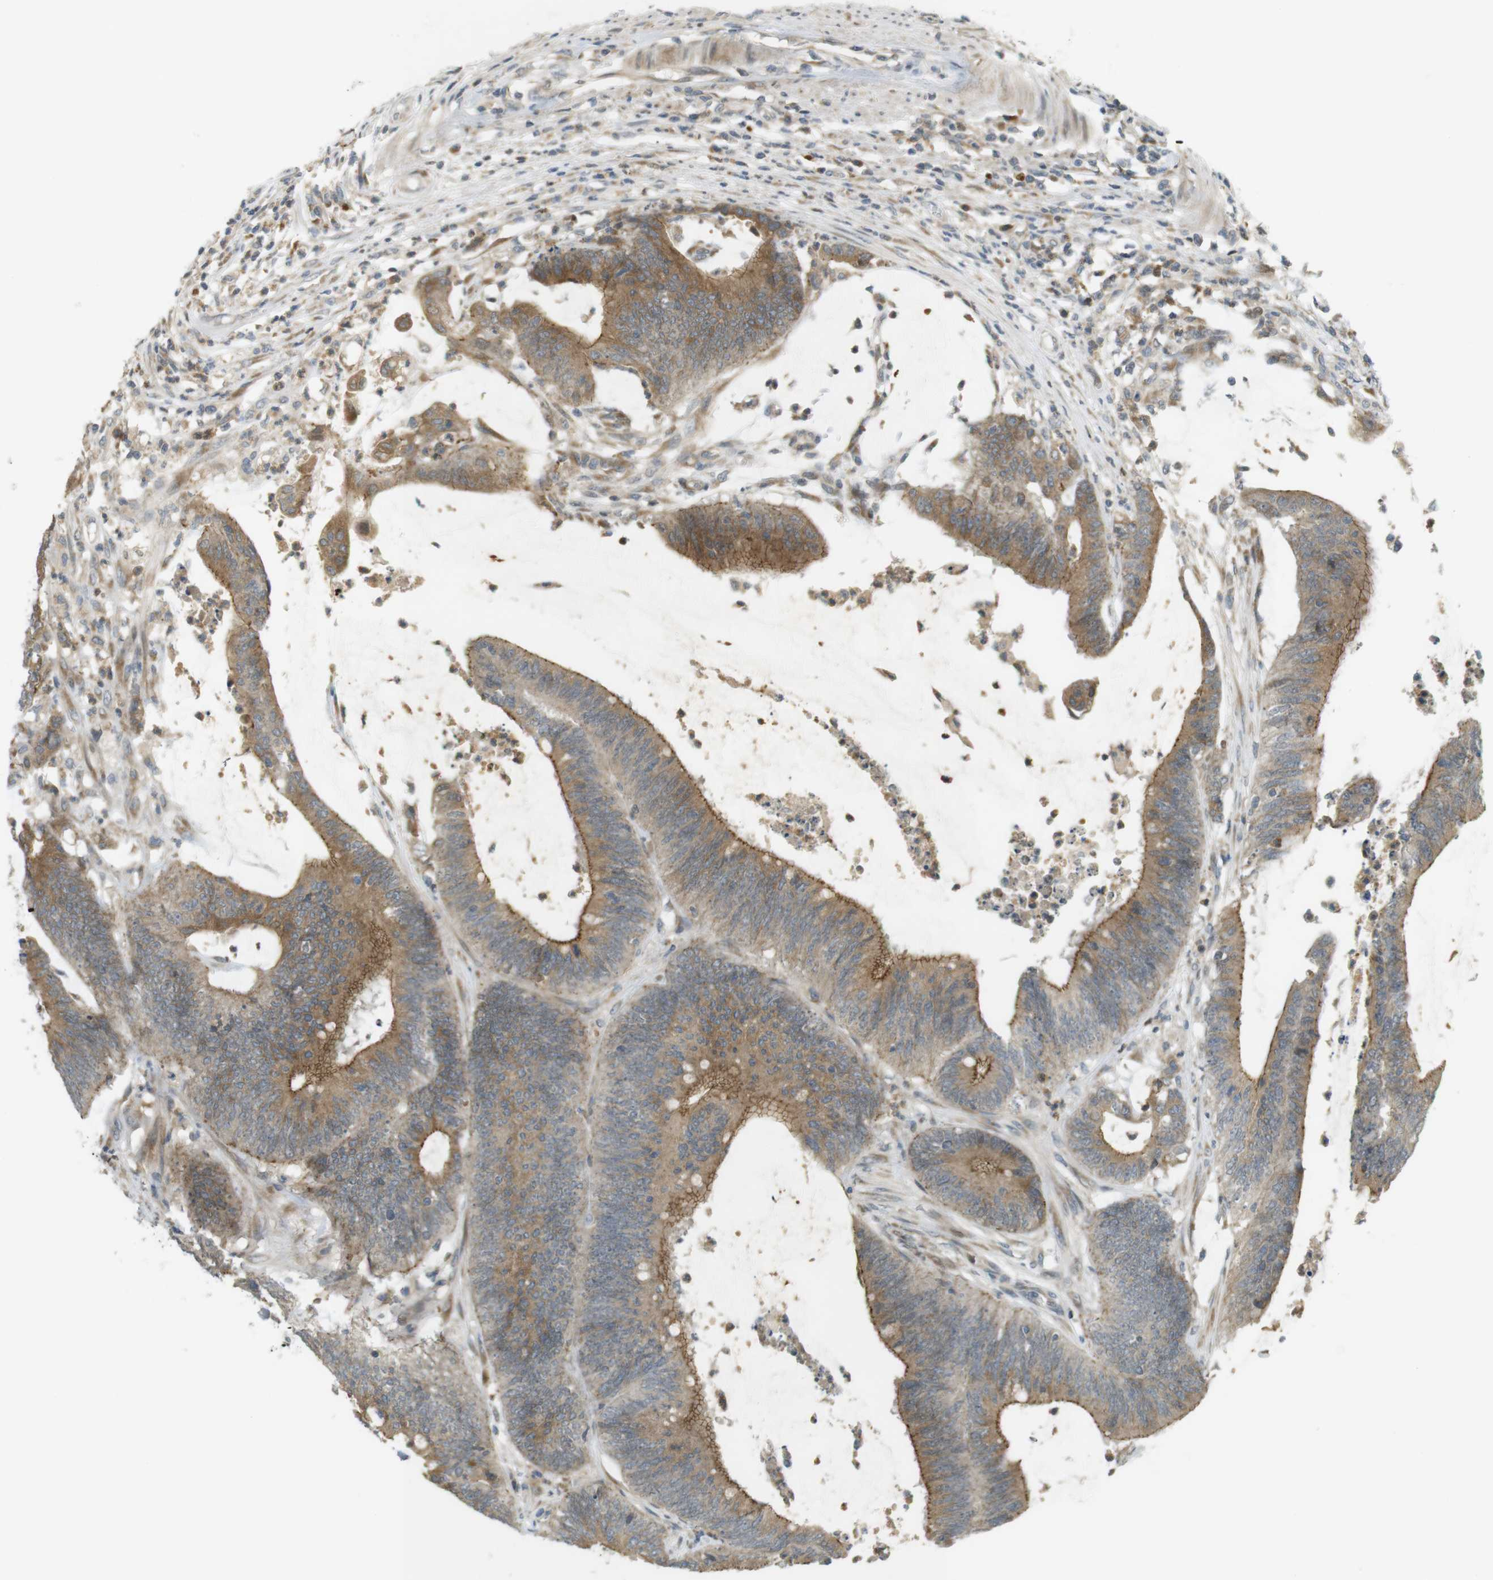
{"staining": {"intensity": "moderate", "quantity": ">75%", "location": "cytoplasmic/membranous"}, "tissue": "colorectal cancer", "cell_type": "Tumor cells", "image_type": "cancer", "snomed": [{"axis": "morphology", "description": "Adenocarcinoma, NOS"}, {"axis": "topography", "description": "Rectum"}], "caption": "Immunohistochemistry (IHC) photomicrograph of neoplastic tissue: colorectal adenocarcinoma stained using immunohistochemistry exhibits medium levels of moderate protein expression localized specifically in the cytoplasmic/membranous of tumor cells, appearing as a cytoplasmic/membranous brown color.", "gene": "CLRN3", "patient": {"sex": "female", "age": 66}}